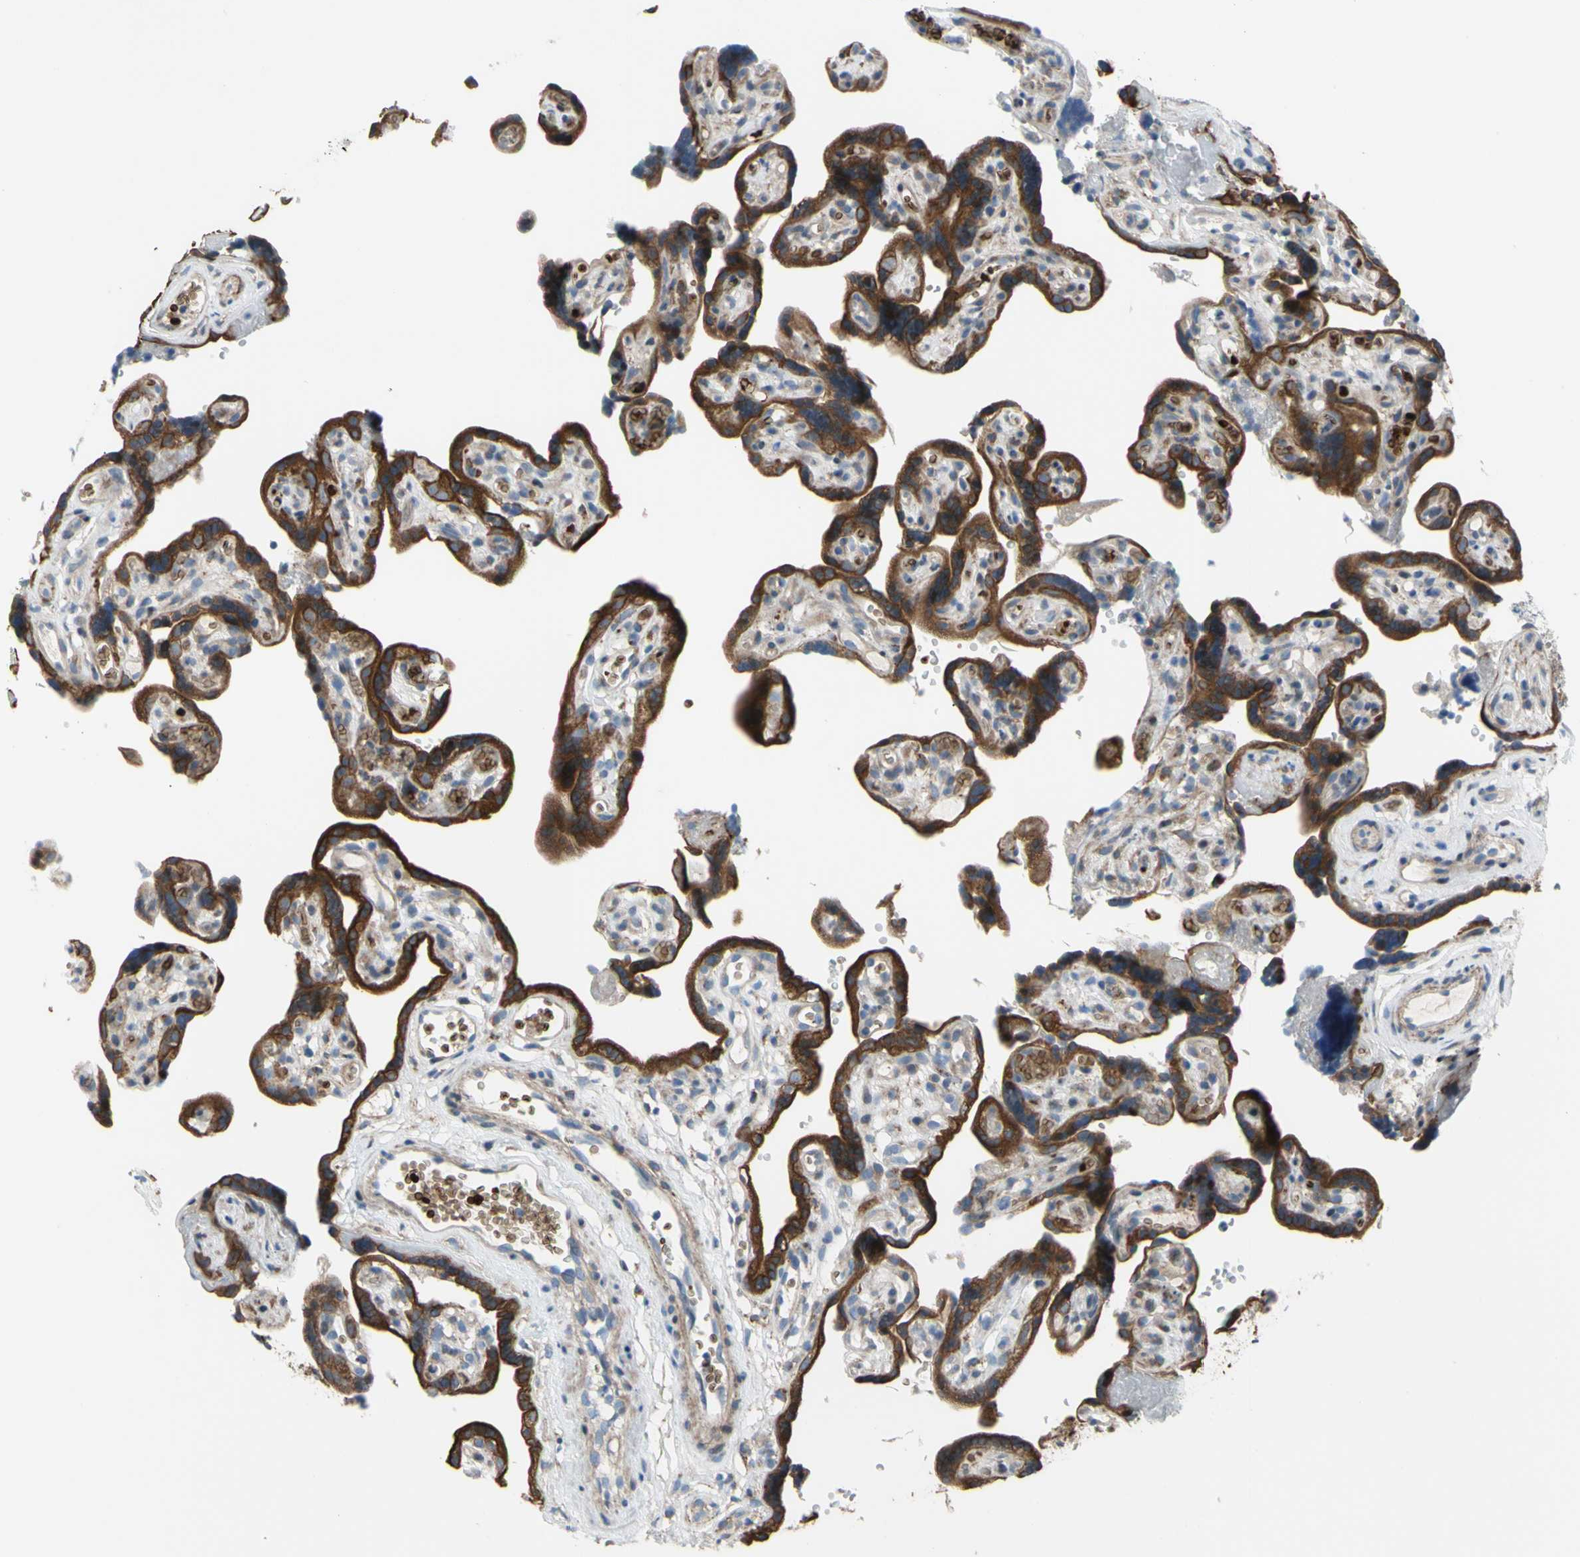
{"staining": {"intensity": "moderate", "quantity": "25%-75%", "location": "cytoplasmic/membranous"}, "tissue": "placenta", "cell_type": "Decidual cells", "image_type": "normal", "snomed": [{"axis": "morphology", "description": "Normal tissue, NOS"}, {"axis": "topography", "description": "Placenta"}], "caption": "Benign placenta shows moderate cytoplasmic/membranous staining in approximately 25%-75% of decidual cells, visualized by immunohistochemistry.", "gene": "GRAMD2B", "patient": {"sex": "female", "age": 30}}